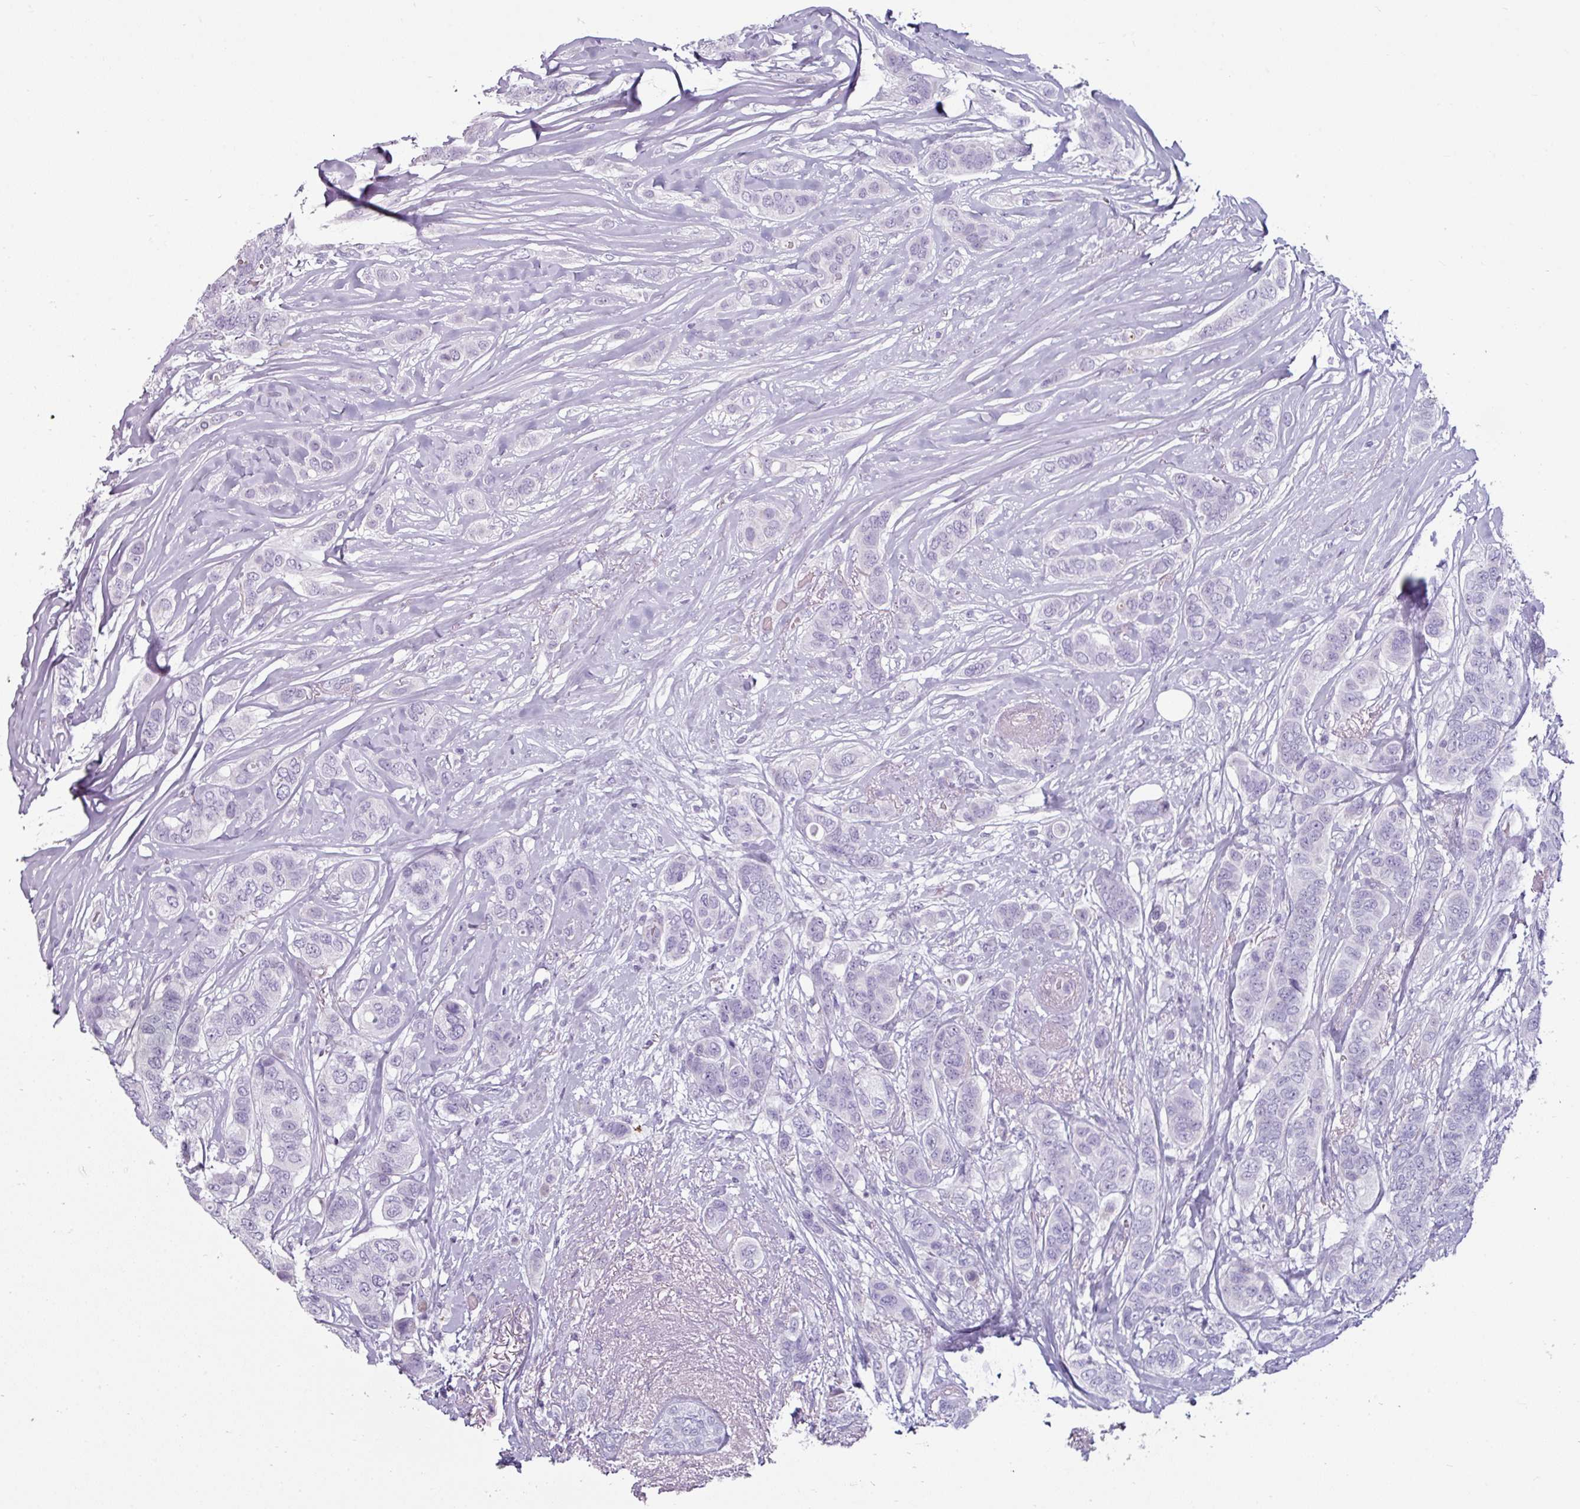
{"staining": {"intensity": "negative", "quantity": "none", "location": "none"}, "tissue": "breast cancer", "cell_type": "Tumor cells", "image_type": "cancer", "snomed": [{"axis": "morphology", "description": "Lobular carcinoma"}, {"axis": "topography", "description": "Breast"}], "caption": "The photomicrograph demonstrates no staining of tumor cells in breast cancer (lobular carcinoma).", "gene": "CLCA1", "patient": {"sex": "female", "age": 51}}